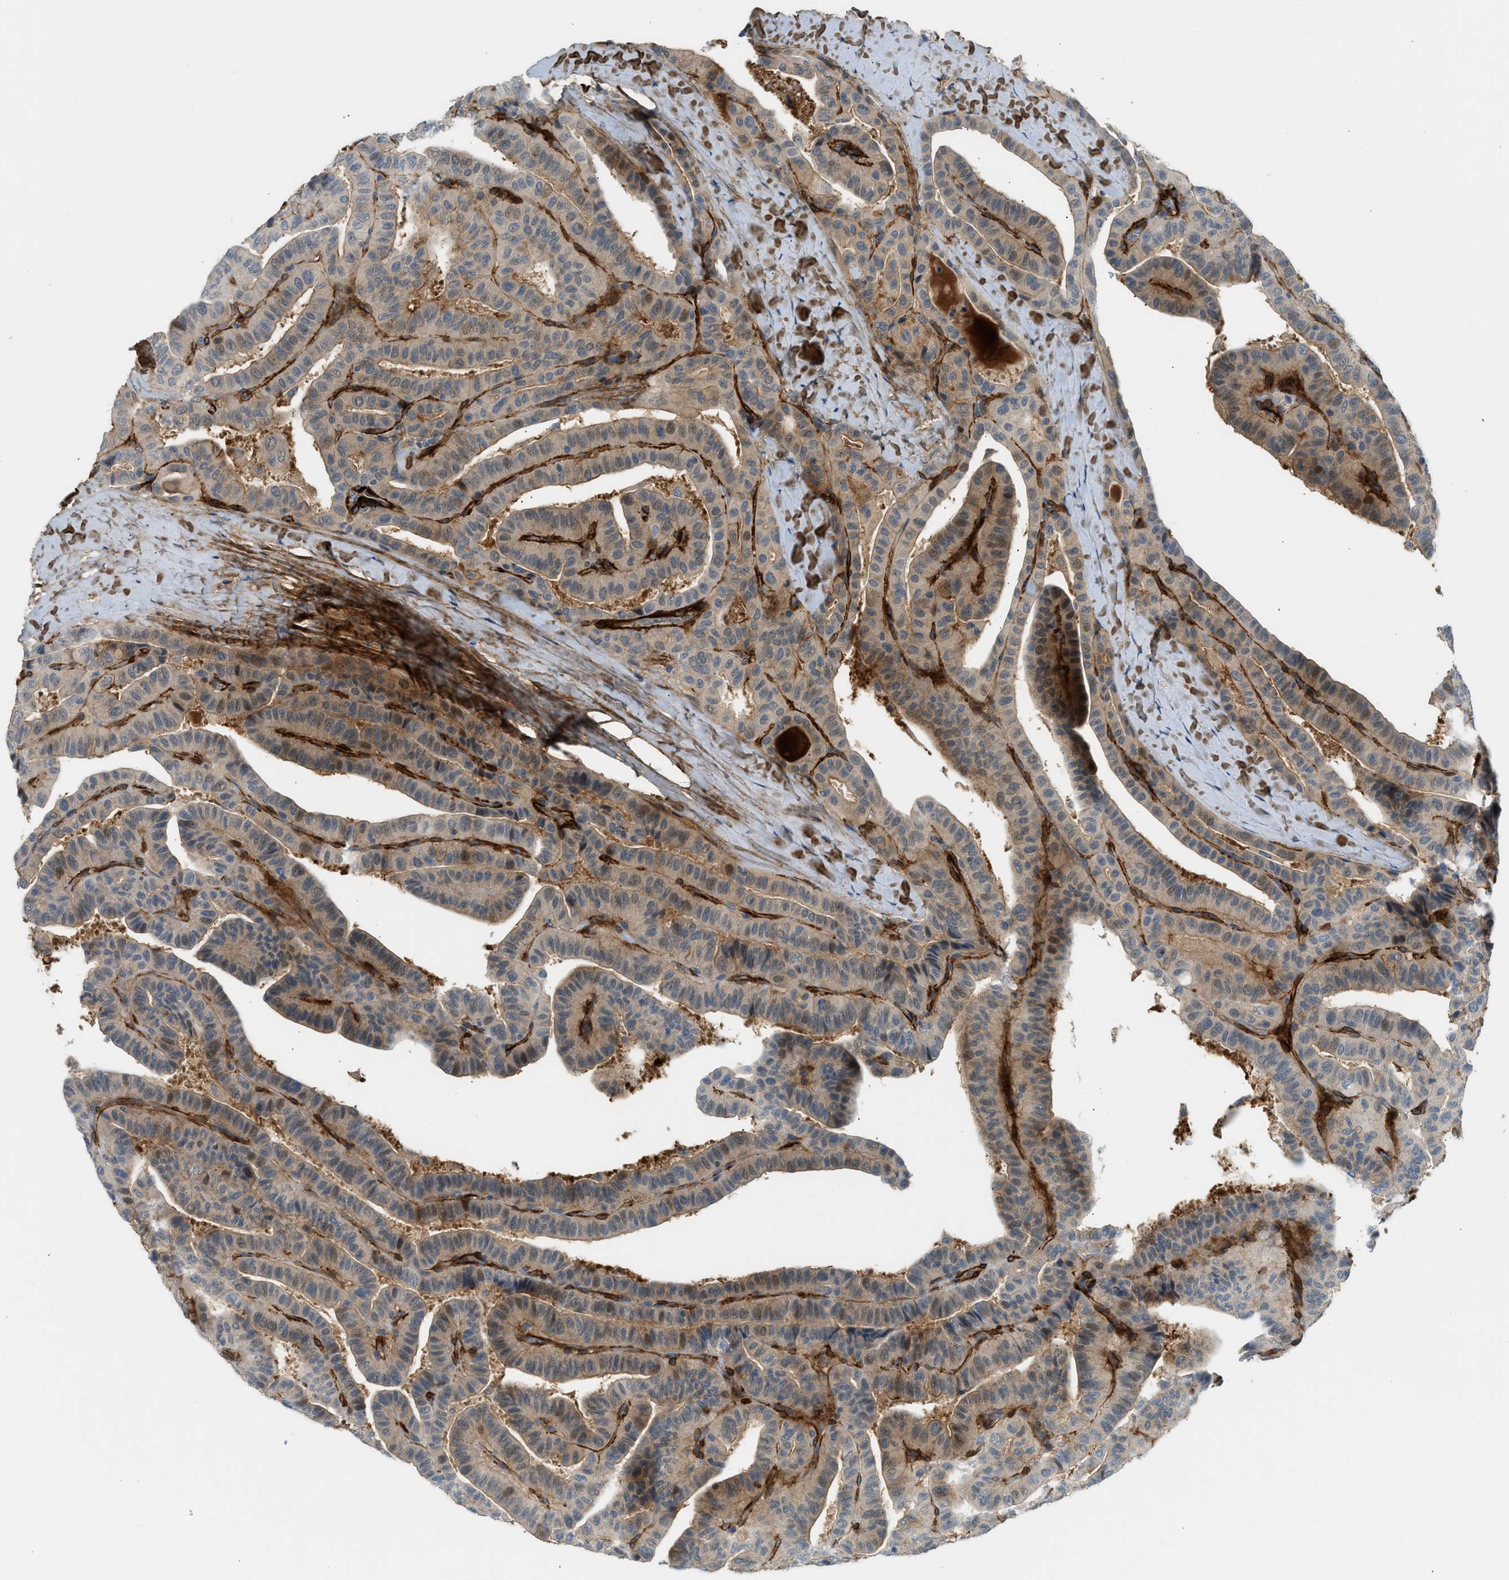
{"staining": {"intensity": "weak", "quantity": ">75%", "location": "cytoplasmic/membranous,nuclear"}, "tissue": "thyroid cancer", "cell_type": "Tumor cells", "image_type": "cancer", "snomed": [{"axis": "morphology", "description": "Papillary adenocarcinoma, NOS"}, {"axis": "topography", "description": "Thyroid gland"}], "caption": "Immunohistochemical staining of thyroid cancer (papillary adenocarcinoma) demonstrates weak cytoplasmic/membranous and nuclear protein staining in about >75% of tumor cells. (Brightfield microscopy of DAB IHC at high magnification).", "gene": "EDNRA", "patient": {"sex": "male", "age": 77}}